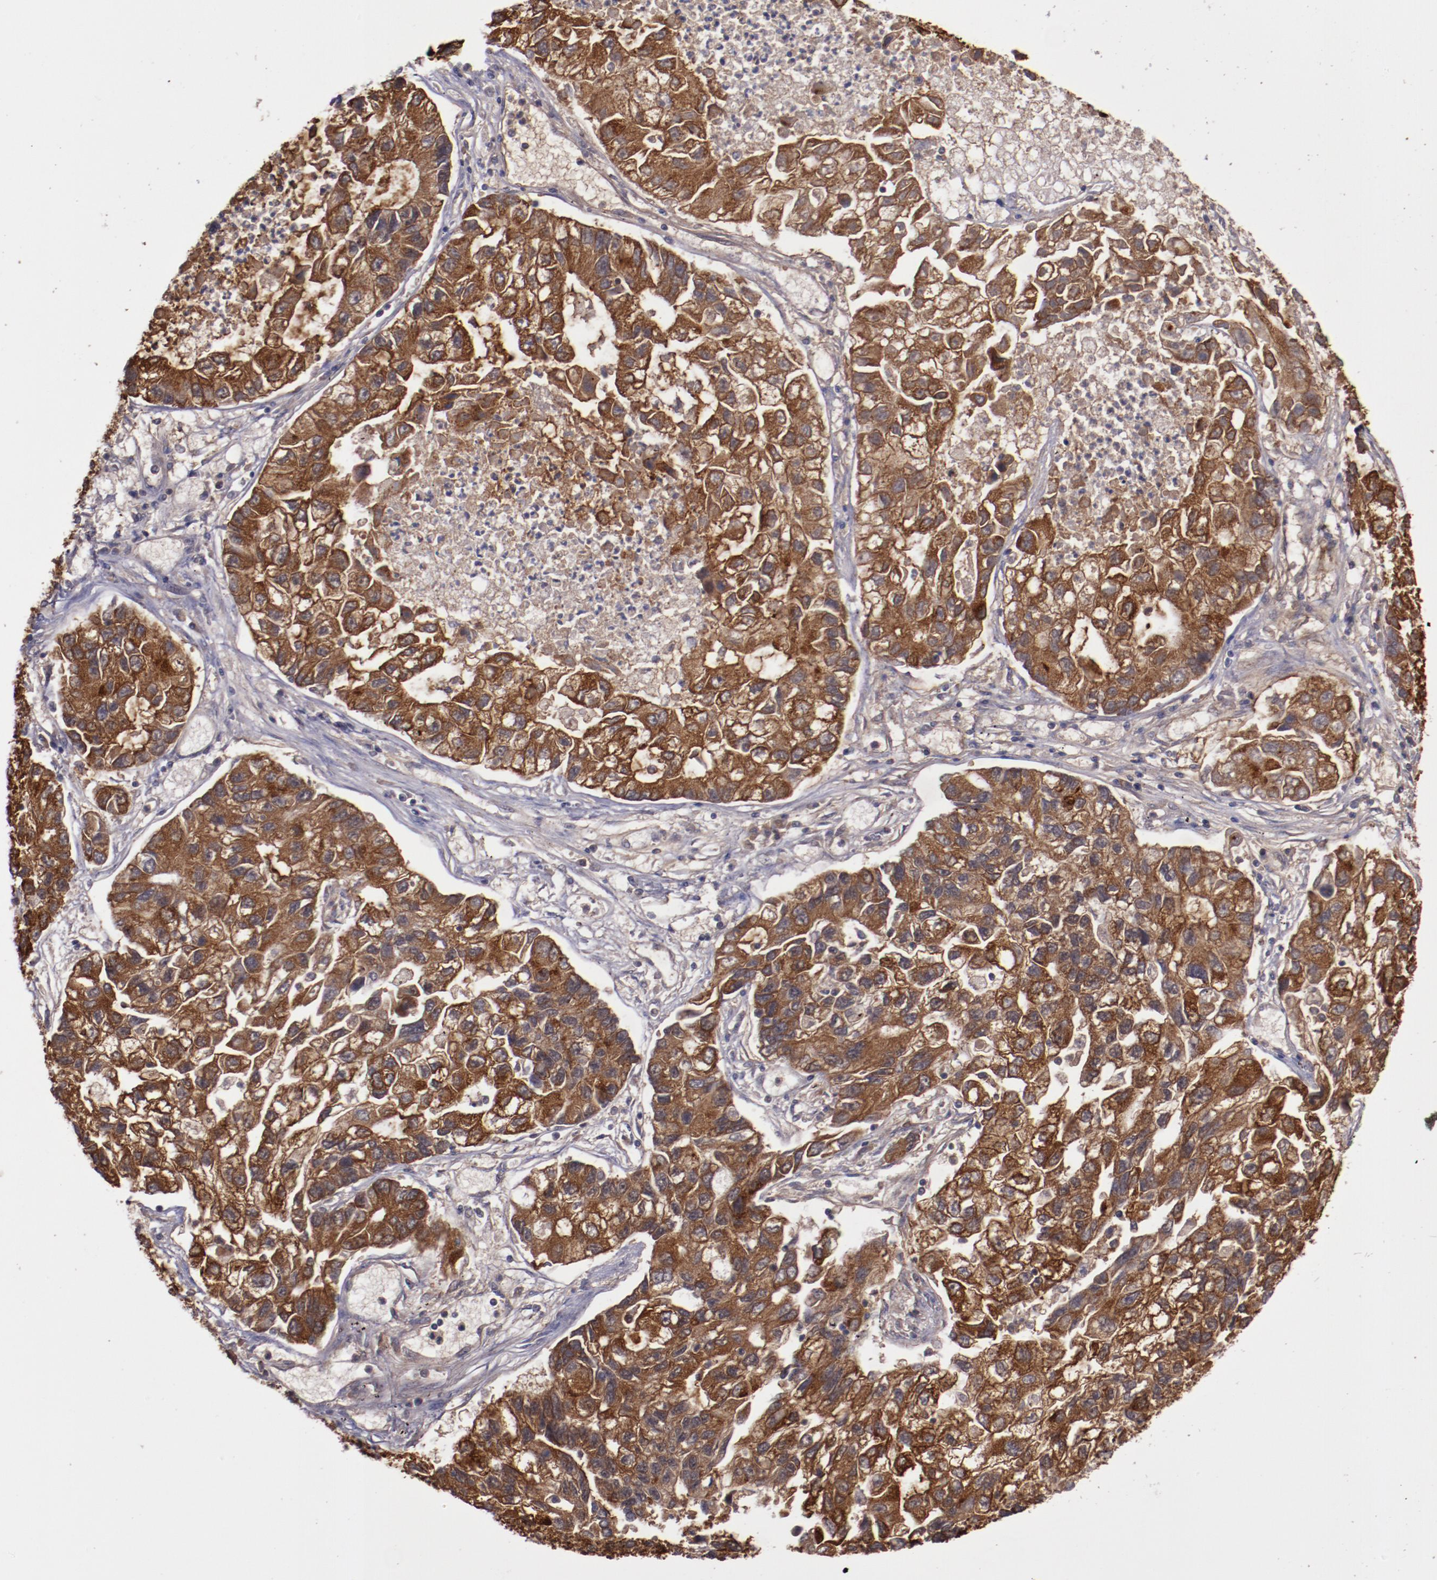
{"staining": {"intensity": "moderate", "quantity": ">75%", "location": "cytoplasmic/membranous"}, "tissue": "lung cancer", "cell_type": "Tumor cells", "image_type": "cancer", "snomed": [{"axis": "morphology", "description": "Adenocarcinoma, NOS"}, {"axis": "topography", "description": "Lung"}], "caption": "Lung adenocarcinoma tissue exhibits moderate cytoplasmic/membranous positivity in about >75% of tumor cells", "gene": "FTSJ1", "patient": {"sex": "female", "age": 51}}